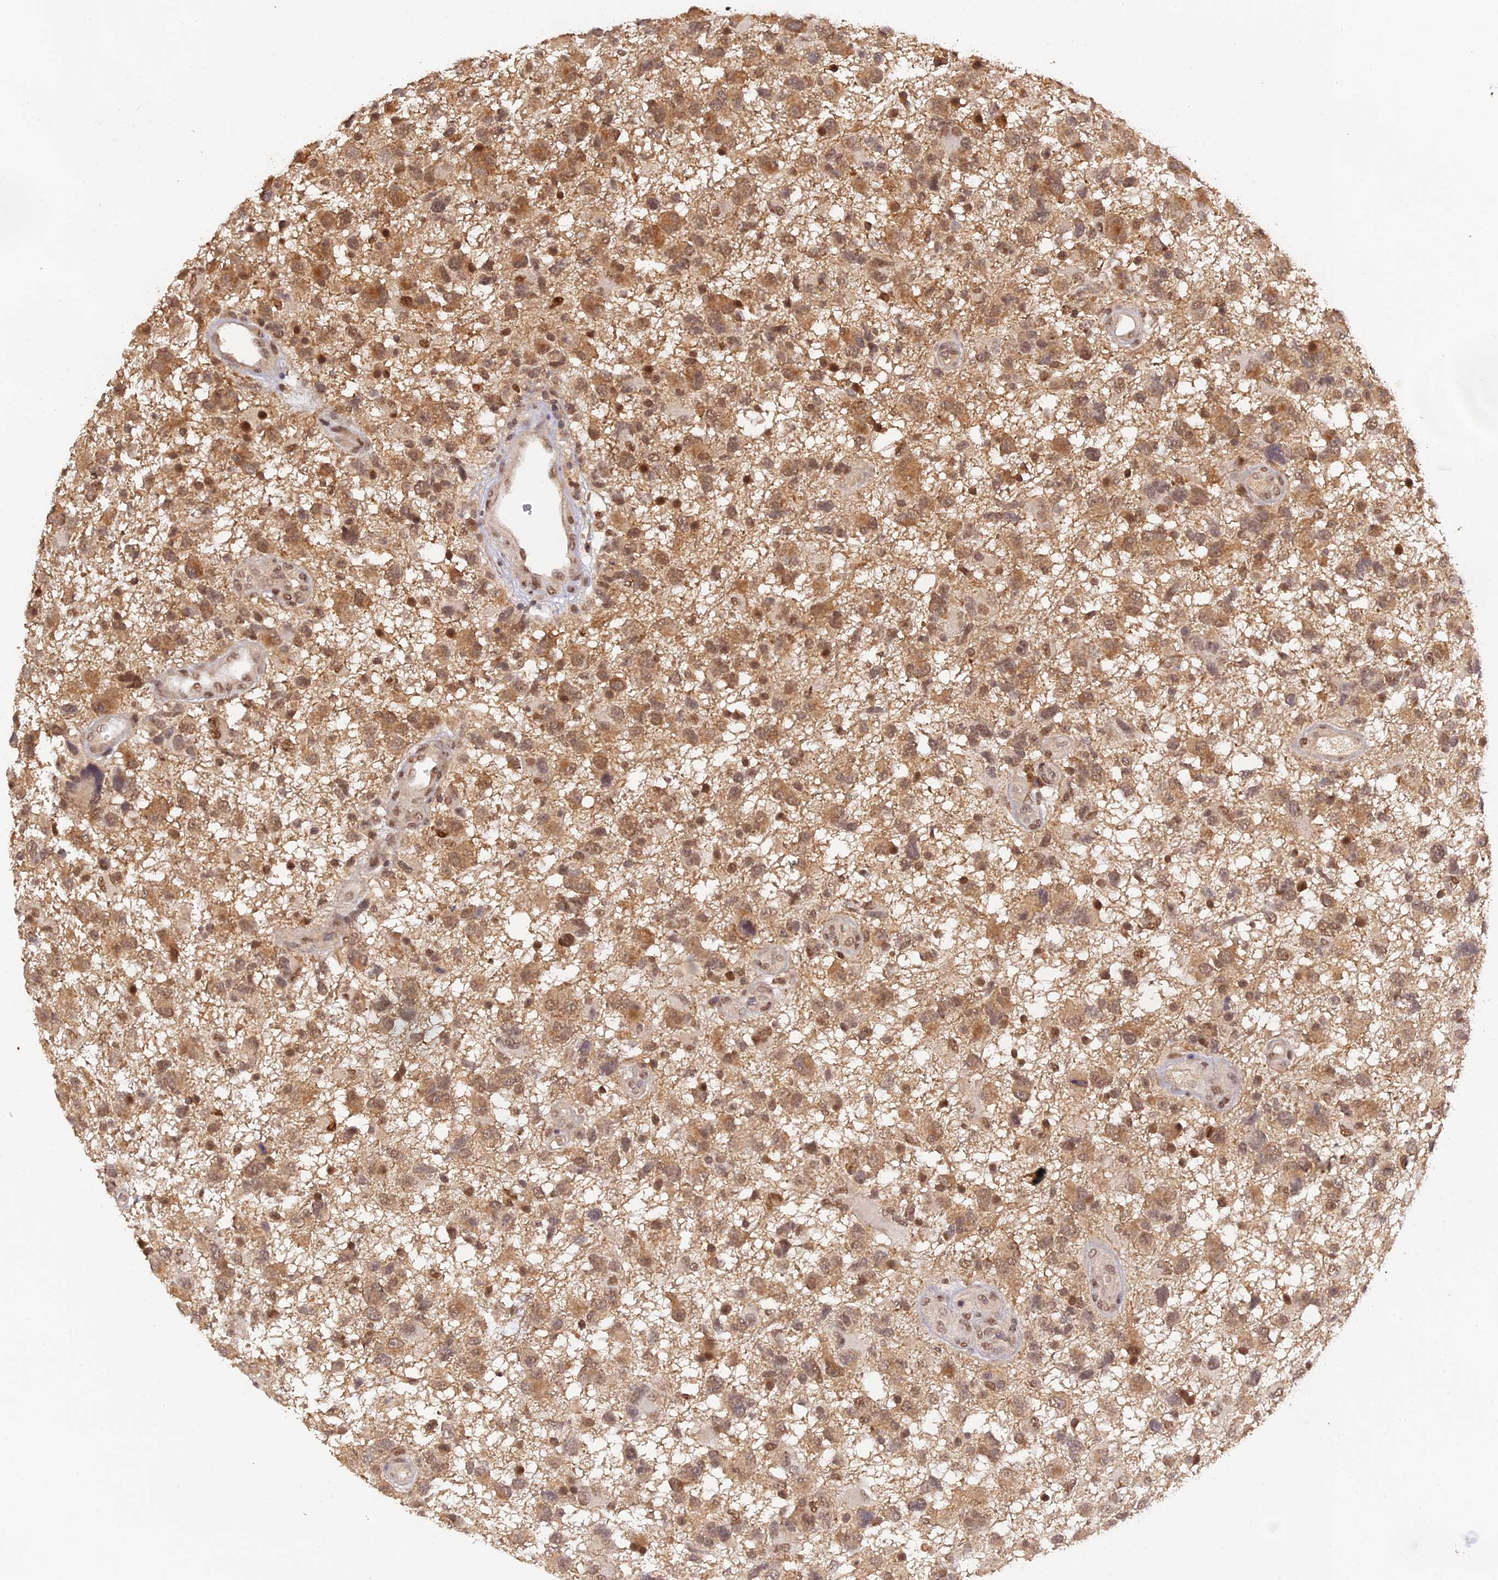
{"staining": {"intensity": "moderate", "quantity": ">75%", "location": "cytoplasmic/membranous,nuclear"}, "tissue": "glioma", "cell_type": "Tumor cells", "image_type": "cancer", "snomed": [{"axis": "morphology", "description": "Glioma, malignant, High grade"}, {"axis": "topography", "description": "Brain"}], "caption": "IHC photomicrograph of glioma stained for a protein (brown), which exhibits medium levels of moderate cytoplasmic/membranous and nuclear positivity in about >75% of tumor cells.", "gene": "ZNF436", "patient": {"sex": "male", "age": 61}}